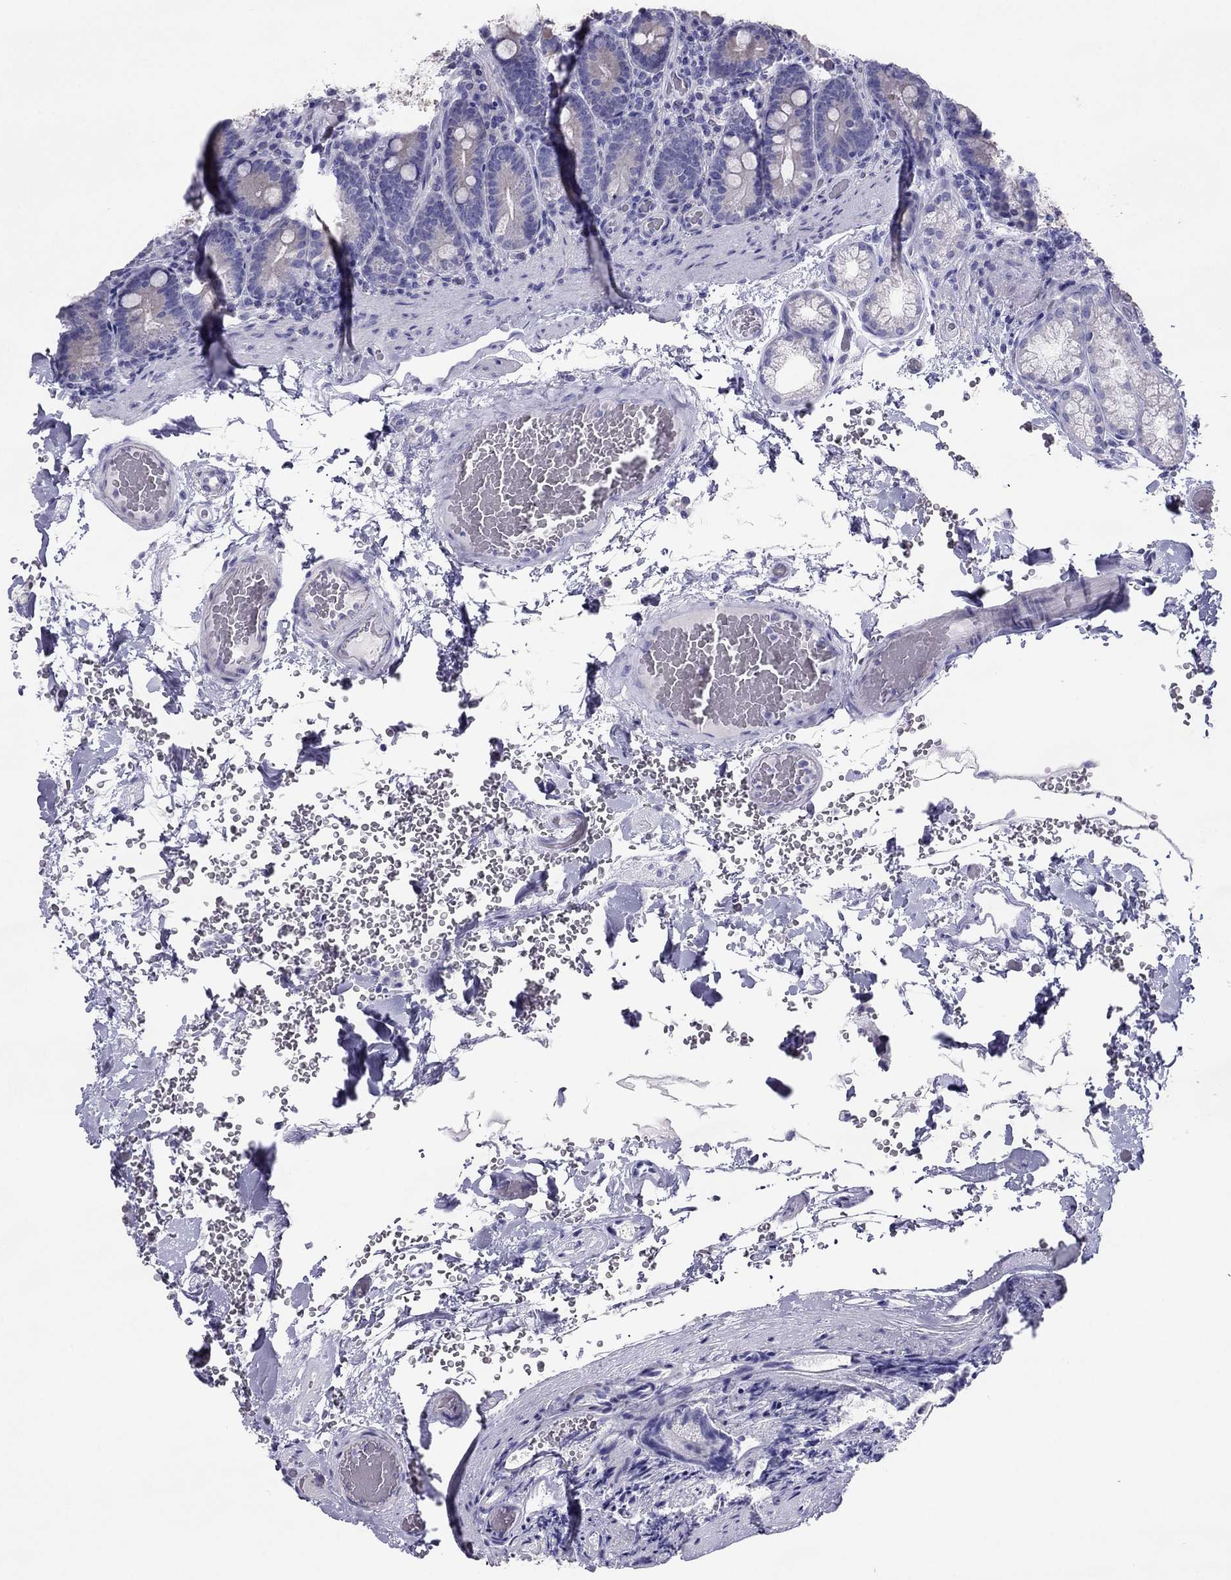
{"staining": {"intensity": "negative", "quantity": "none", "location": "none"}, "tissue": "duodenum", "cell_type": "Glandular cells", "image_type": "normal", "snomed": [{"axis": "morphology", "description": "Normal tissue, NOS"}, {"axis": "topography", "description": "Duodenum"}], "caption": "Normal duodenum was stained to show a protein in brown. There is no significant positivity in glandular cells. The staining is performed using DAB brown chromogen with nuclei counter-stained in using hematoxylin.", "gene": "MAEL", "patient": {"sex": "female", "age": 62}}